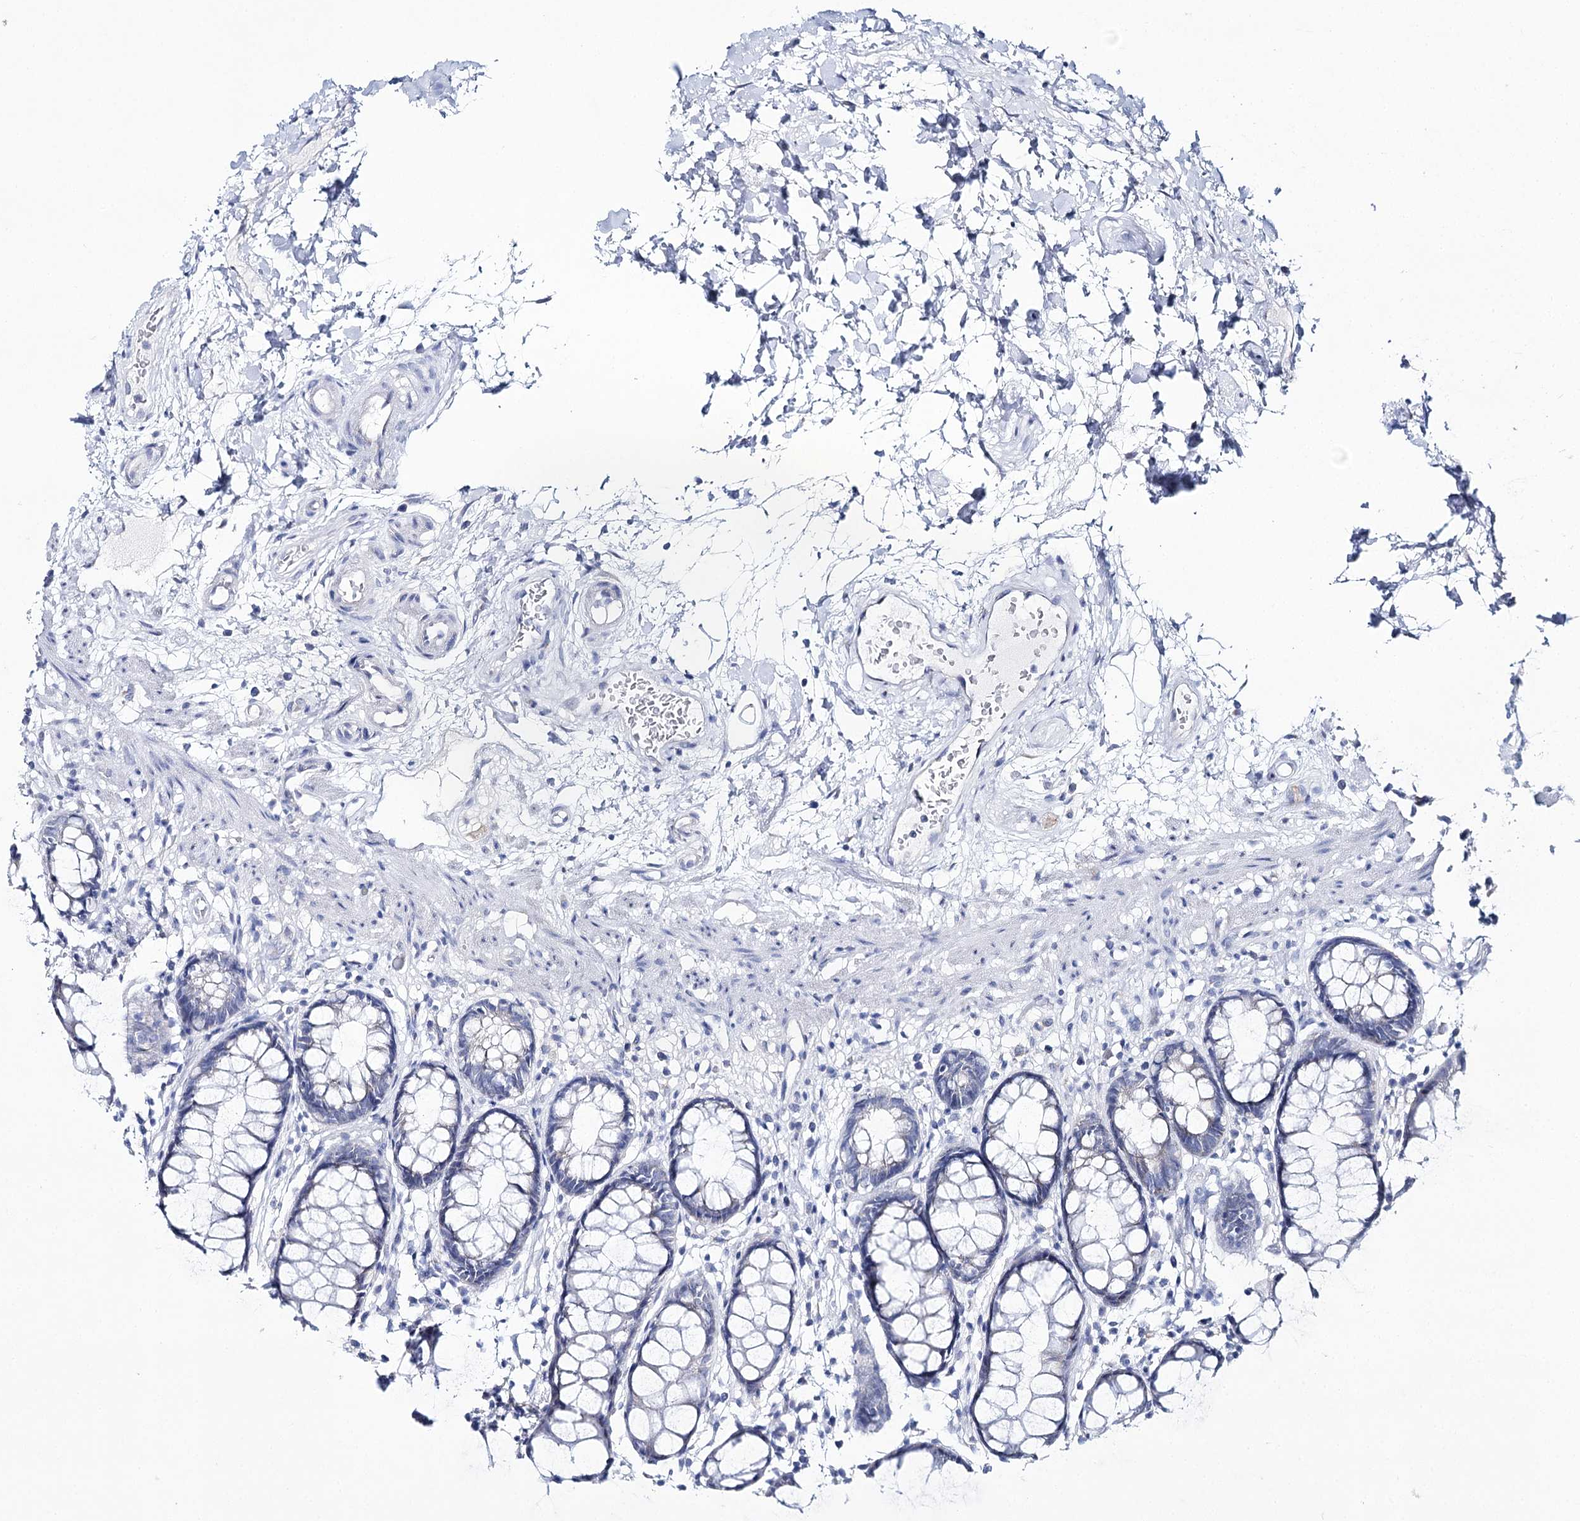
{"staining": {"intensity": "negative", "quantity": "none", "location": "none"}, "tissue": "rectum", "cell_type": "Glandular cells", "image_type": "normal", "snomed": [{"axis": "morphology", "description": "Normal tissue, NOS"}, {"axis": "topography", "description": "Rectum"}], "caption": "A photomicrograph of rectum stained for a protein shows no brown staining in glandular cells.", "gene": "CSN3", "patient": {"sex": "male", "age": 64}}